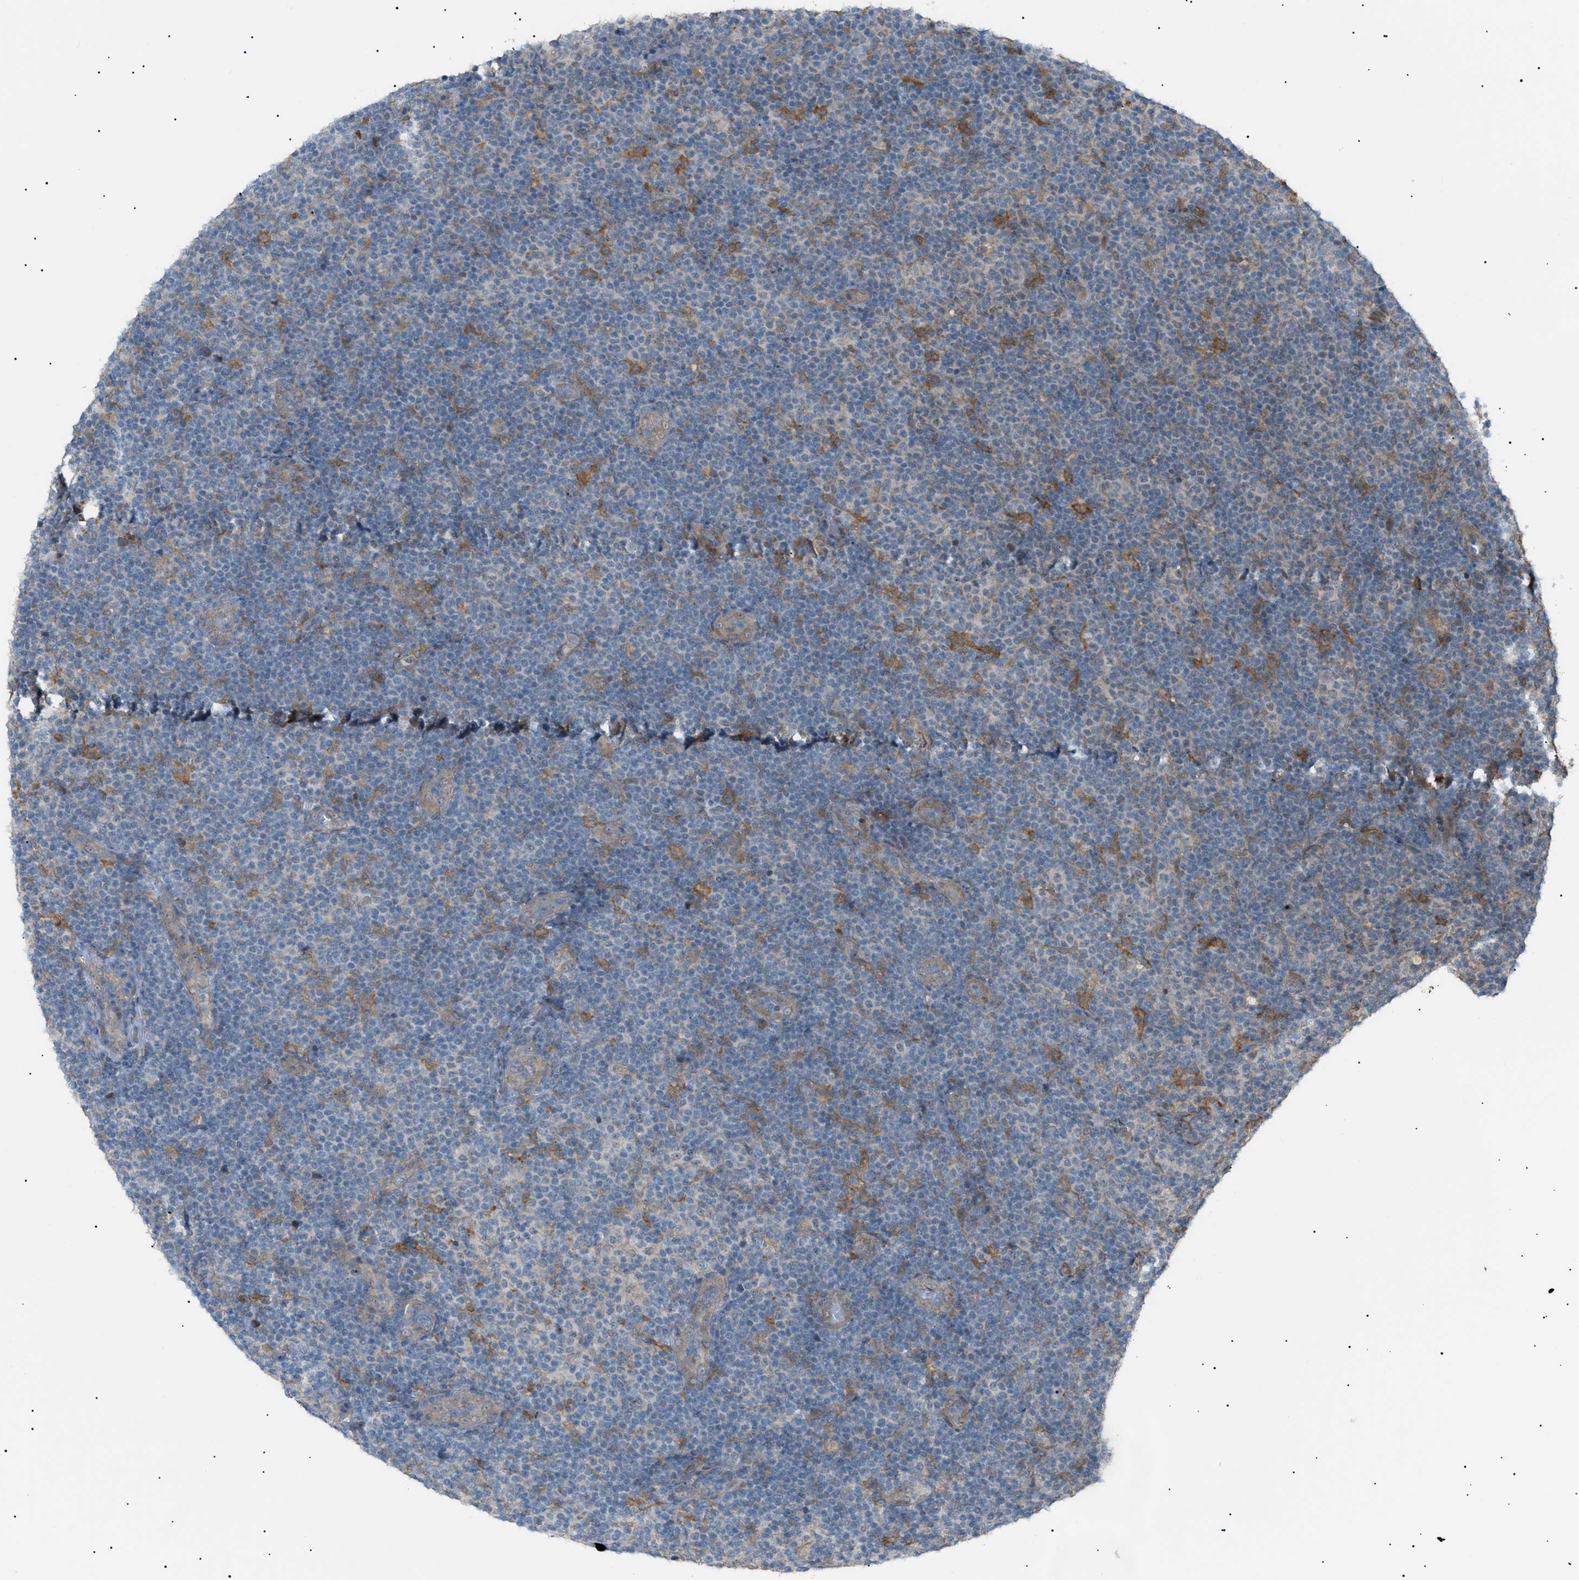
{"staining": {"intensity": "weak", "quantity": ">75%", "location": "cytoplasmic/membranous"}, "tissue": "lymphoma", "cell_type": "Tumor cells", "image_type": "cancer", "snomed": [{"axis": "morphology", "description": "Malignant lymphoma, non-Hodgkin's type, Low grade"}, {"axis": "topography", "description": "Lymph node"}], "caption": "This is an image of immunohistochemistry staining of low-grade malignant lymphoma, non-Hodgkin's type, which shows weak positivity in the cytoplasmic/membranous of tumor cells.", "gene": "LPIN2", "patient": {"sex": "male", "age": 83}}